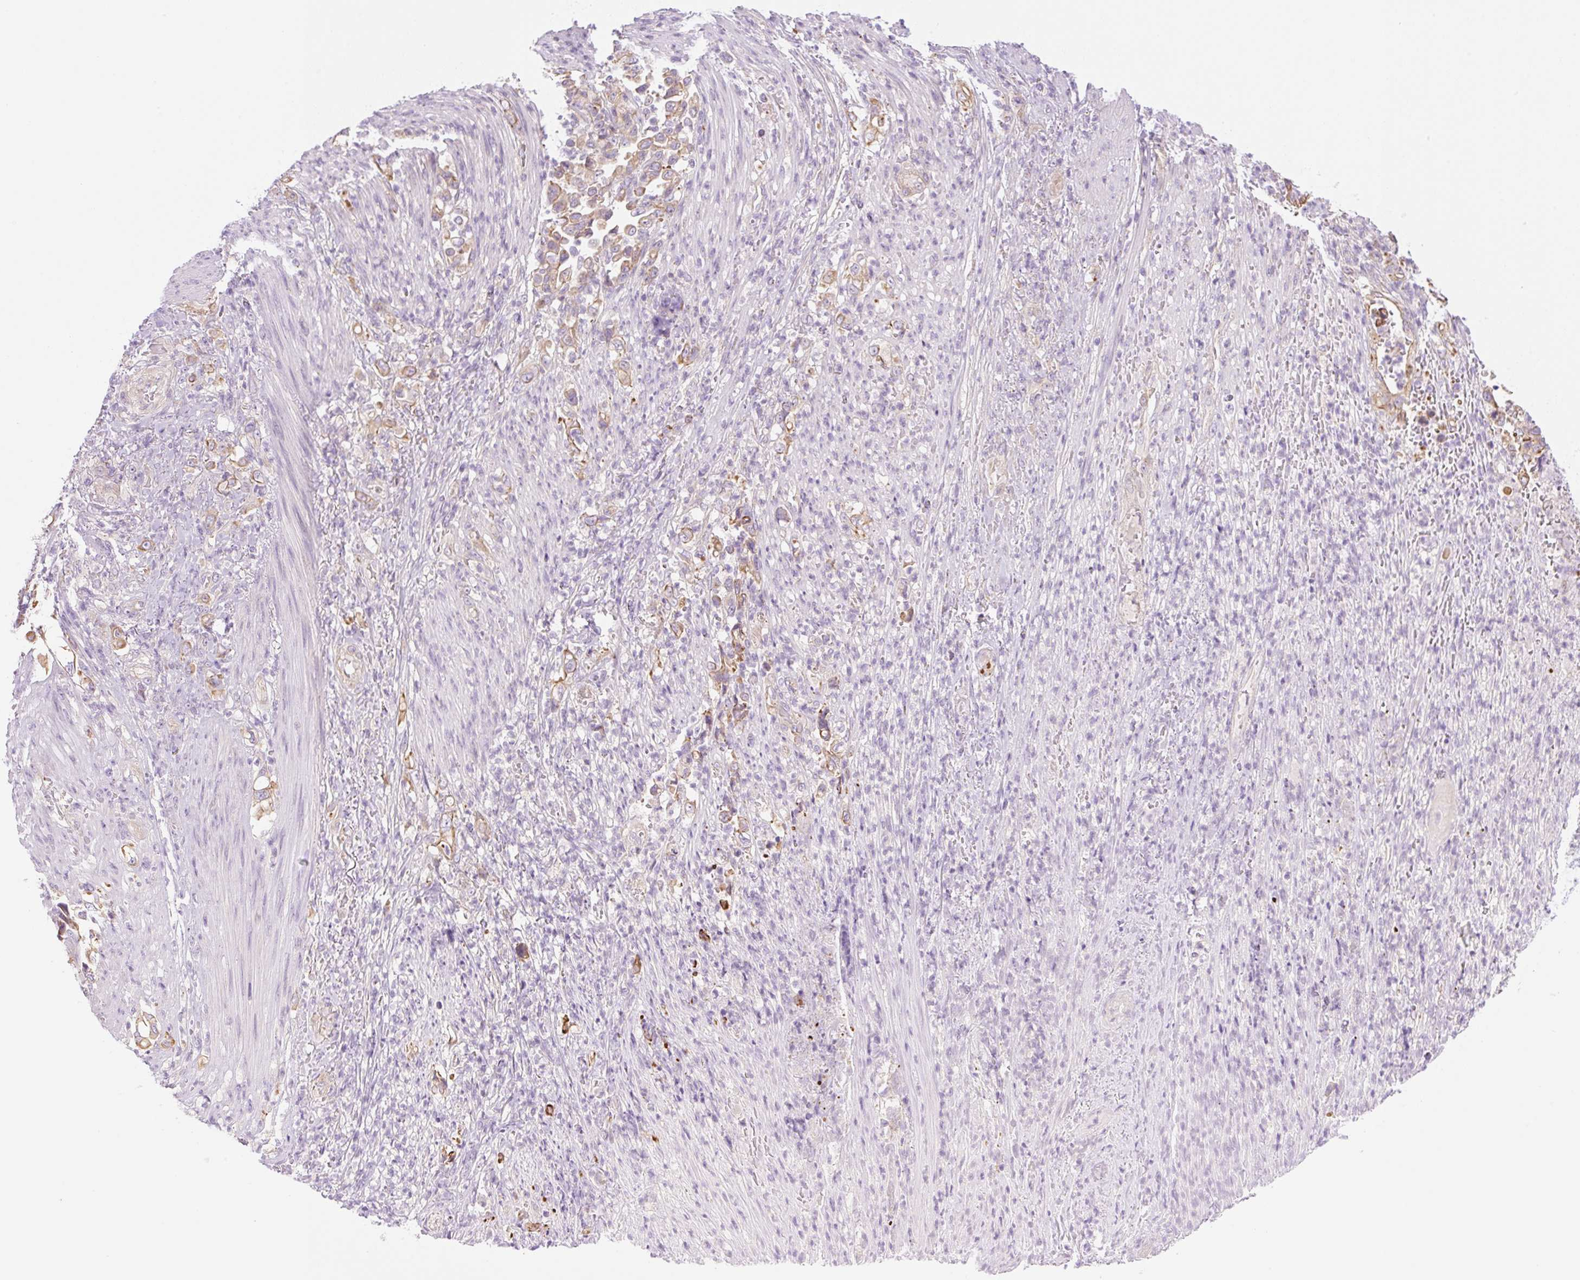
{"staining": {"intensity": "weak", "quantity": "25%-75%", "location": "cytoplasmic/membranous"}, "tissue": "stomach cancer", "cell_type": "Tumor cells", "image_type": "cancer", "snomed": [{"axis": "morphology", "description": "Normal tissue, NOS"}, {"axis": "morphology", "description": "Adenocarcinoma, NOS"}, {"axis": "topography", "description": "Stomach"}], "caption": "IHC staining of stomach adenocarcinoma, which displays low levels of weak cytoplasmic/membranous positivity in about 25%-75% of tumor cells indicating weak cytoplasmic/membranous protein staining. The staining was performed using DAB (3,3'-diaminobenzidine) (brown) for protein detection and nuclei were counterstained in hematoxylin (blue).", "gene": "NLRP5", "patient": {"sex": "female", "age": 79}}